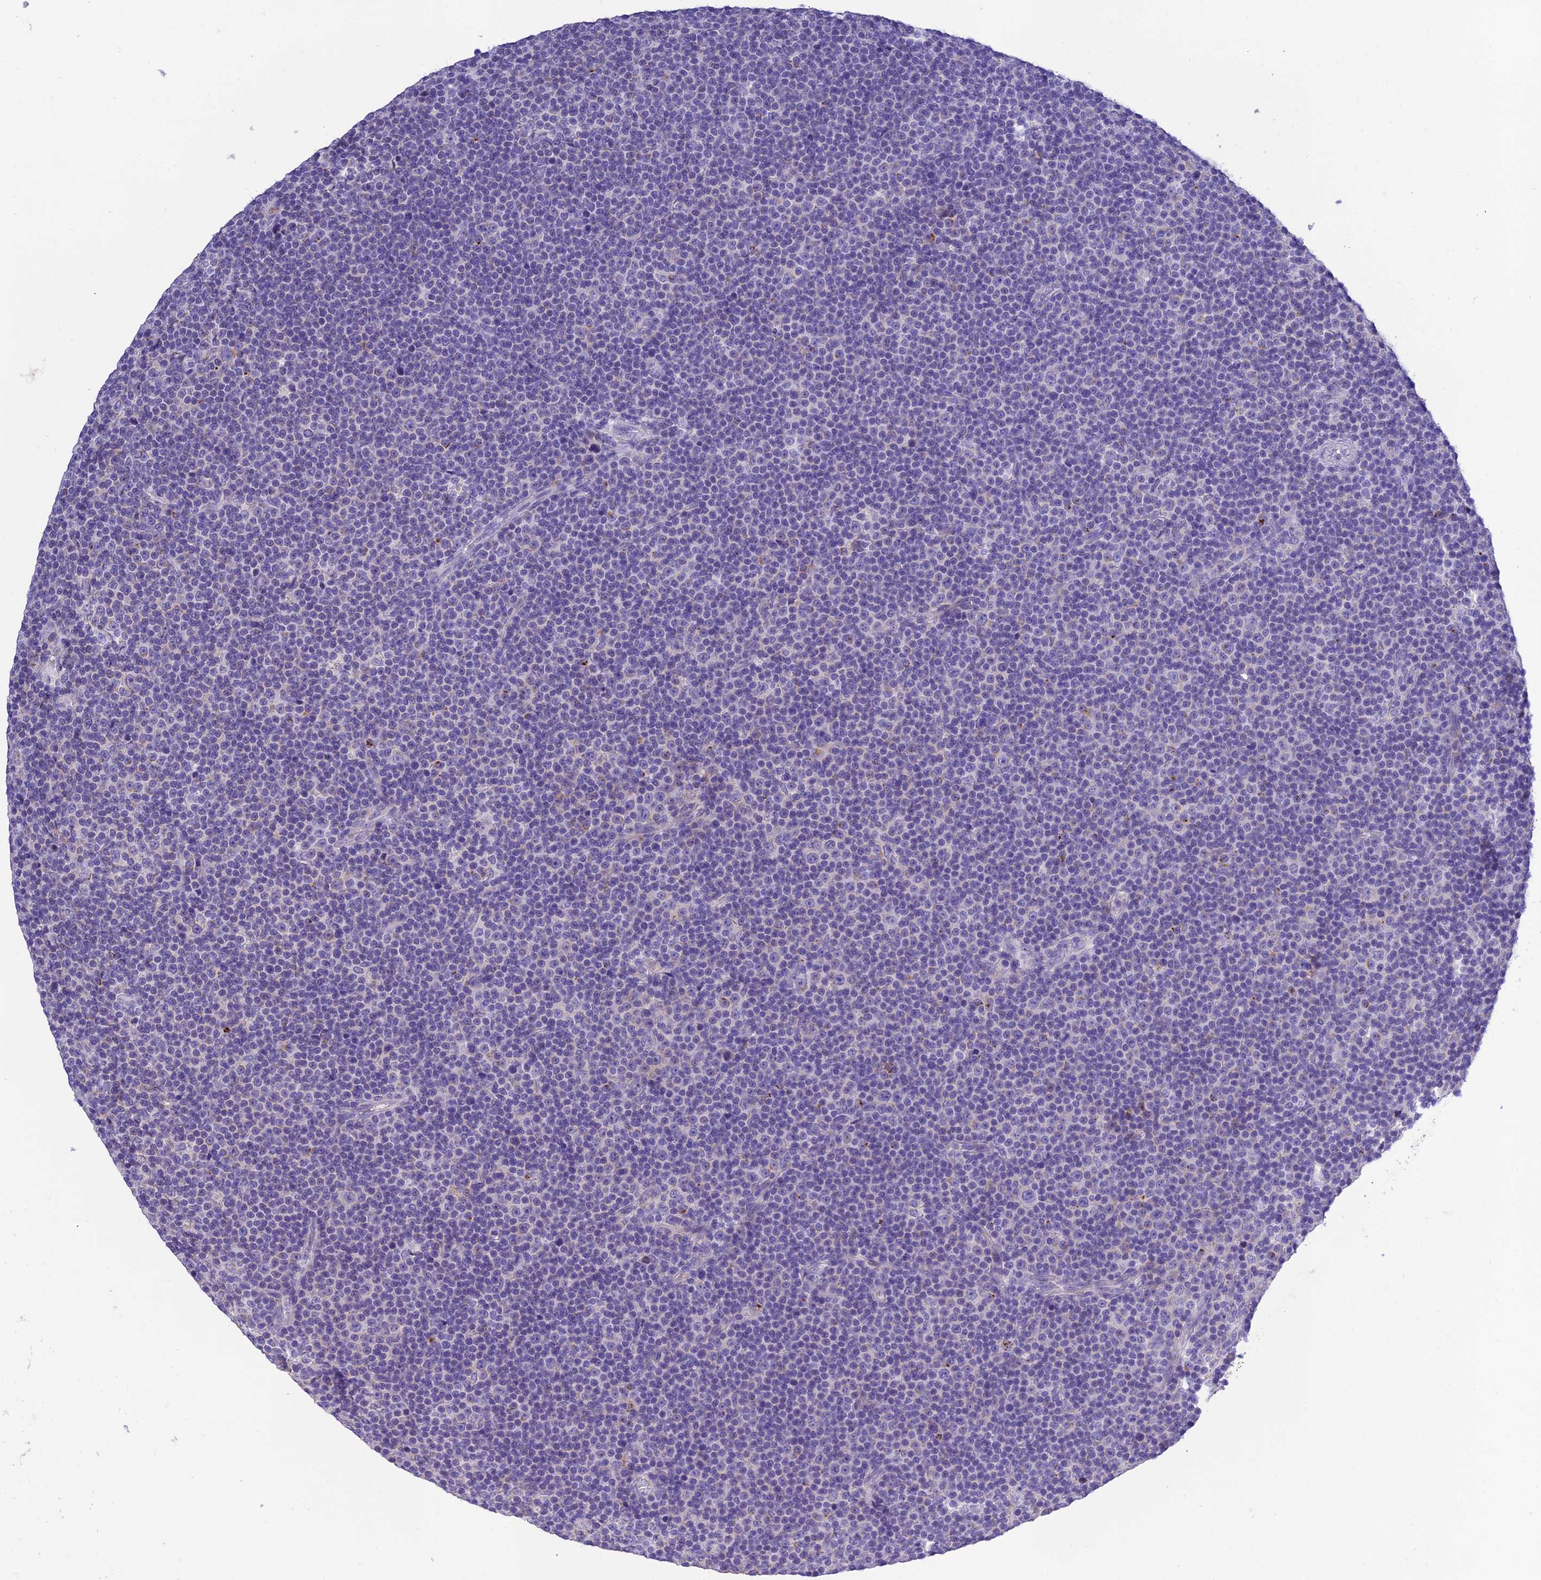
{"staining": {"intensity": "negative", "quantity": "none", "location": "none"}, "tissue": "lymphoma", "cell_type": "Tumor cells", "image_type": "cancer", "snomed": [{"axis": "morphology", "description": "Malignant lymphoma, non-Hodgkin's type, Low grade"}, {"axis": "topography", "description": "Lymph node"}], "caption": "The image demonstrates no significant staining in tumor cells of lymphoma. Nuclei are stained in blue.", "gene": "MS4A5", "patient": {"sex": "female", "age": 67}}